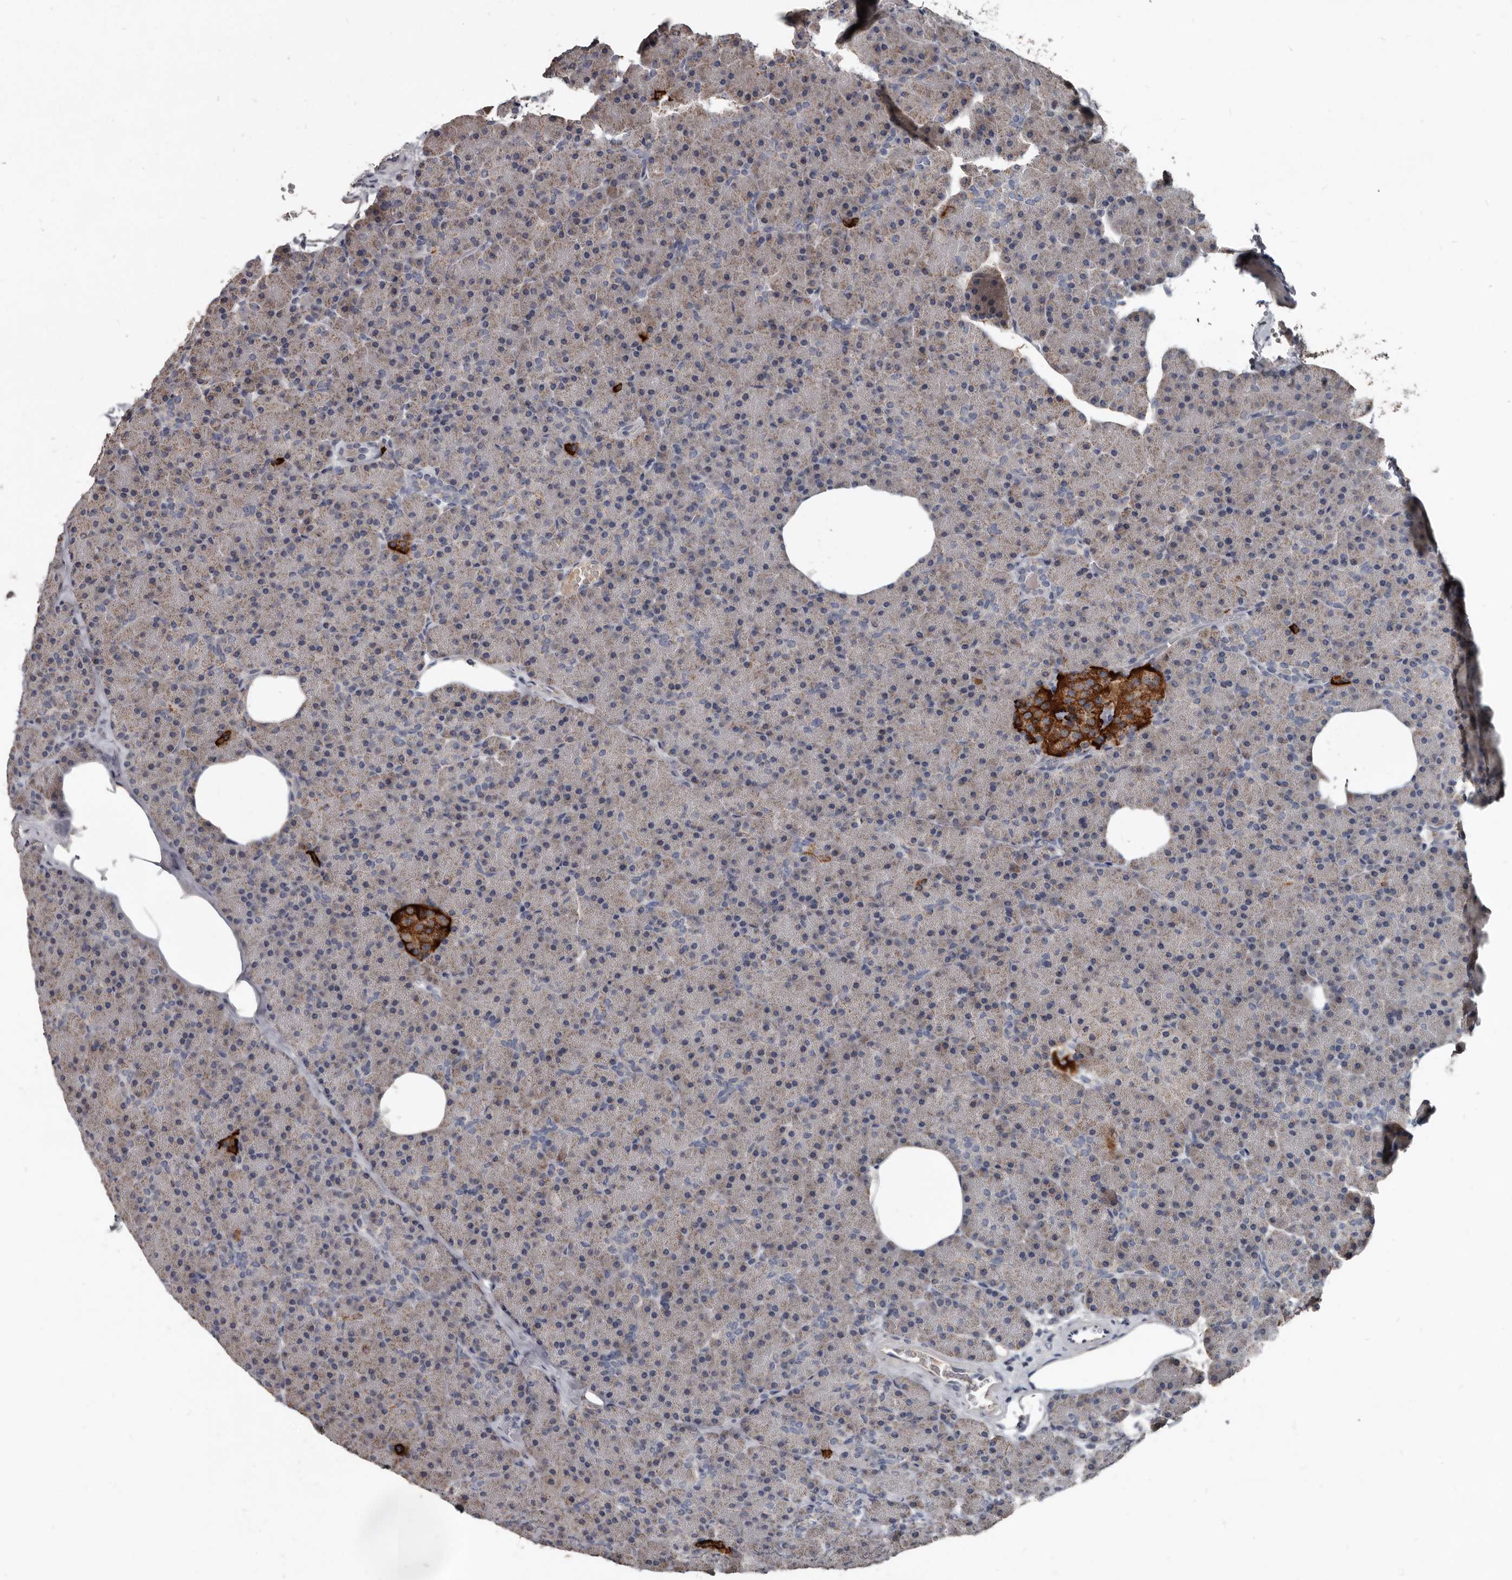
{"staining": {"intensity": "weak", "quantity": "<25%", "location": "cytoplasmic/membranous"}, "tissue": "pancreas", "cell_type": "Exocrine glandular cells", "image_type": "normal", "snomed": [{"axis": "morphology", "description": "Normal tissue, NOS"}, {"axis": "morphology", "description": "Carcinoid, malignant, NOS"}, {"axis": "topography", "description": "Pancreas"}], "caption": "The image reveals no significant staining in exocrine glandular cells of pancreas. Nuclei are stained in blue.", "gene": "GREB1", "patient": {"sex": "female", "age": 35}}